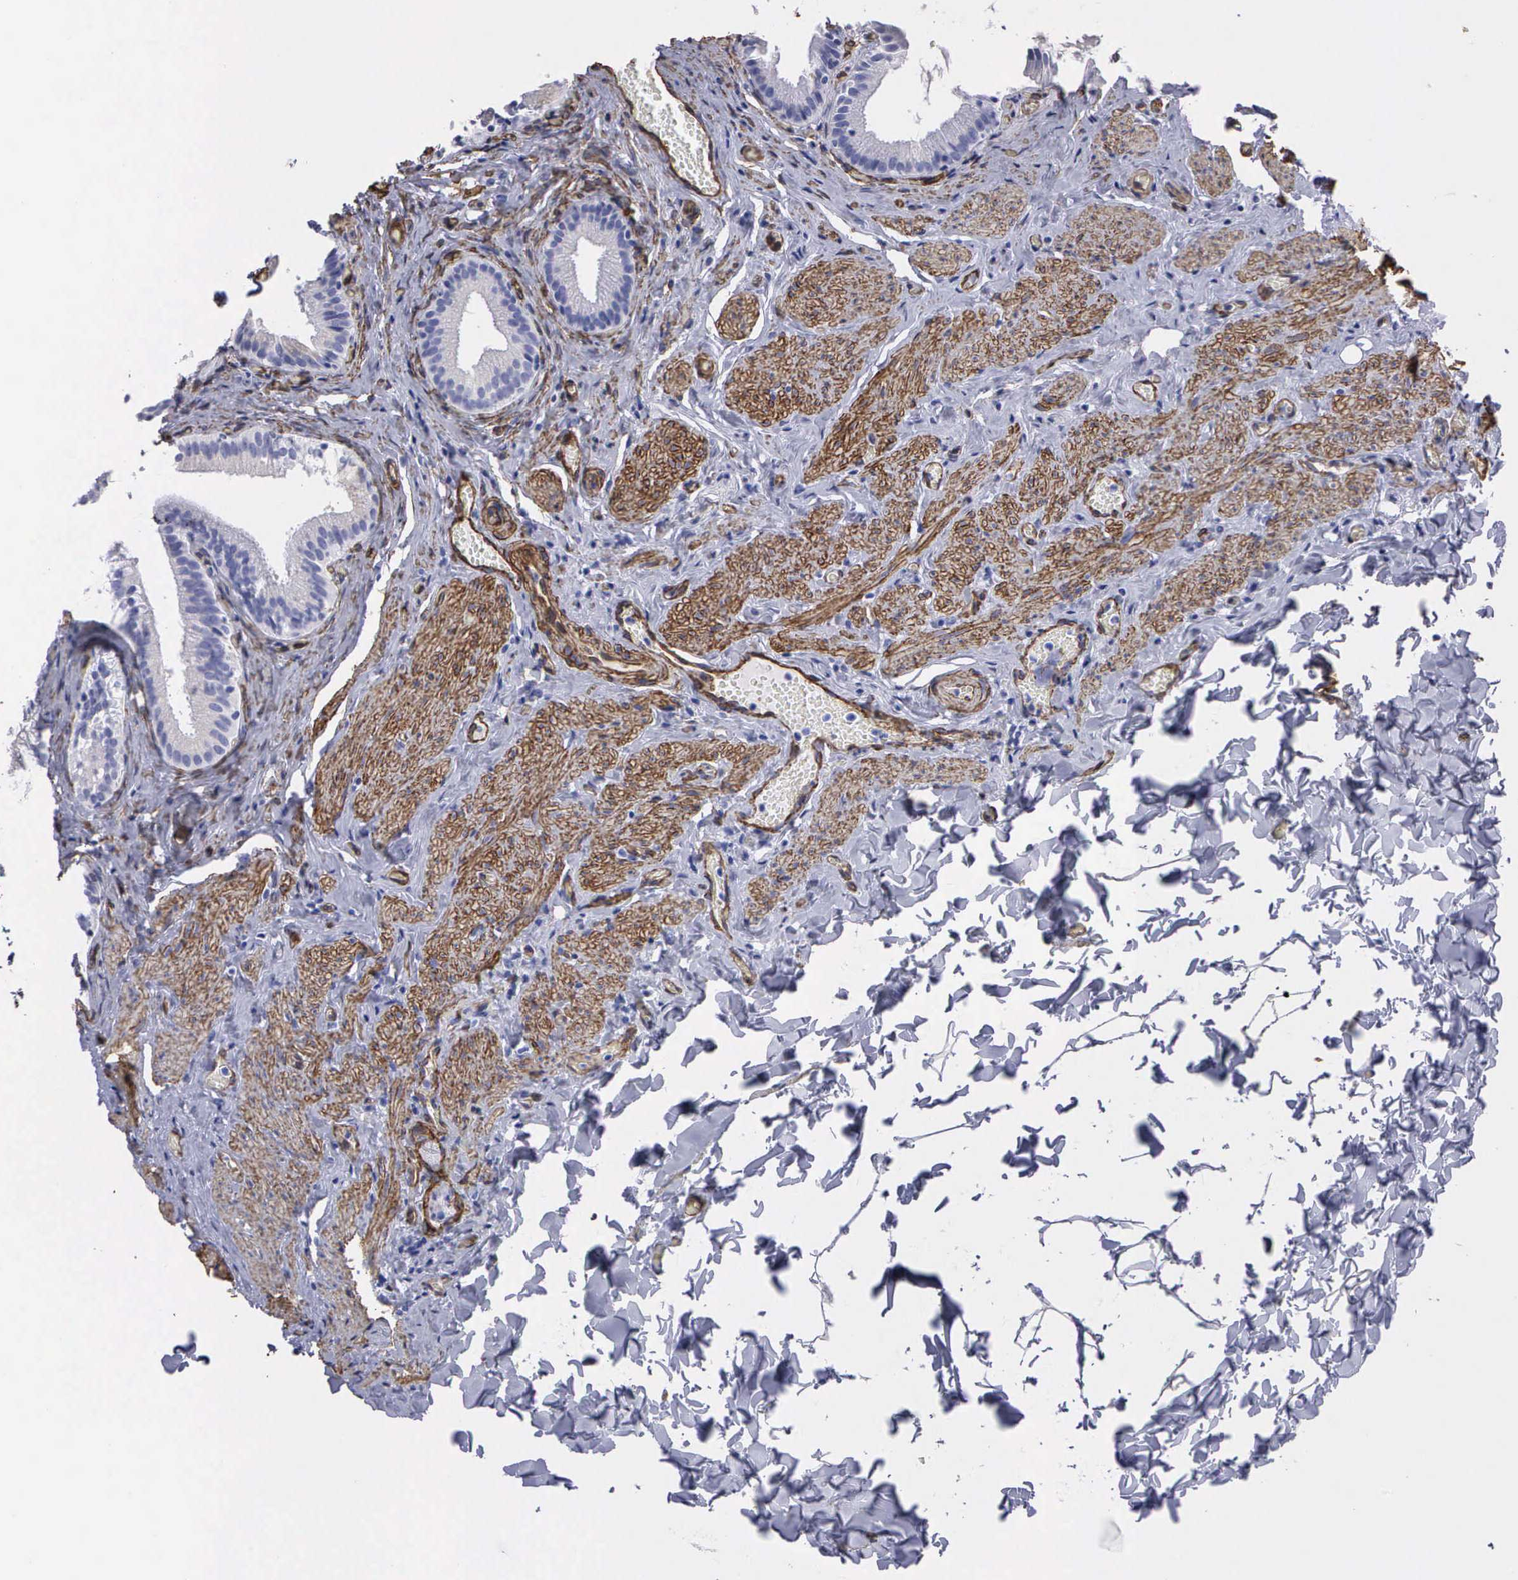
{"staining": {"intensity": "negative", "quantity": "none", "location": "none"}, "tissue": "gallbladder", "cell_type": "Glandular cells", "image_type": "normal", "snomed": [{"axis": "morphology", "description": "Normal tissue, NOS"}, {"axis": "topography", "description": "Gallbladder"}], "caption": "Normal gallbladder was stained to show a protein in brown. There is no significant positivity in glandular cells.", "gene": "MAGEB10", "patient": {"sex": "female", "age": 44}}